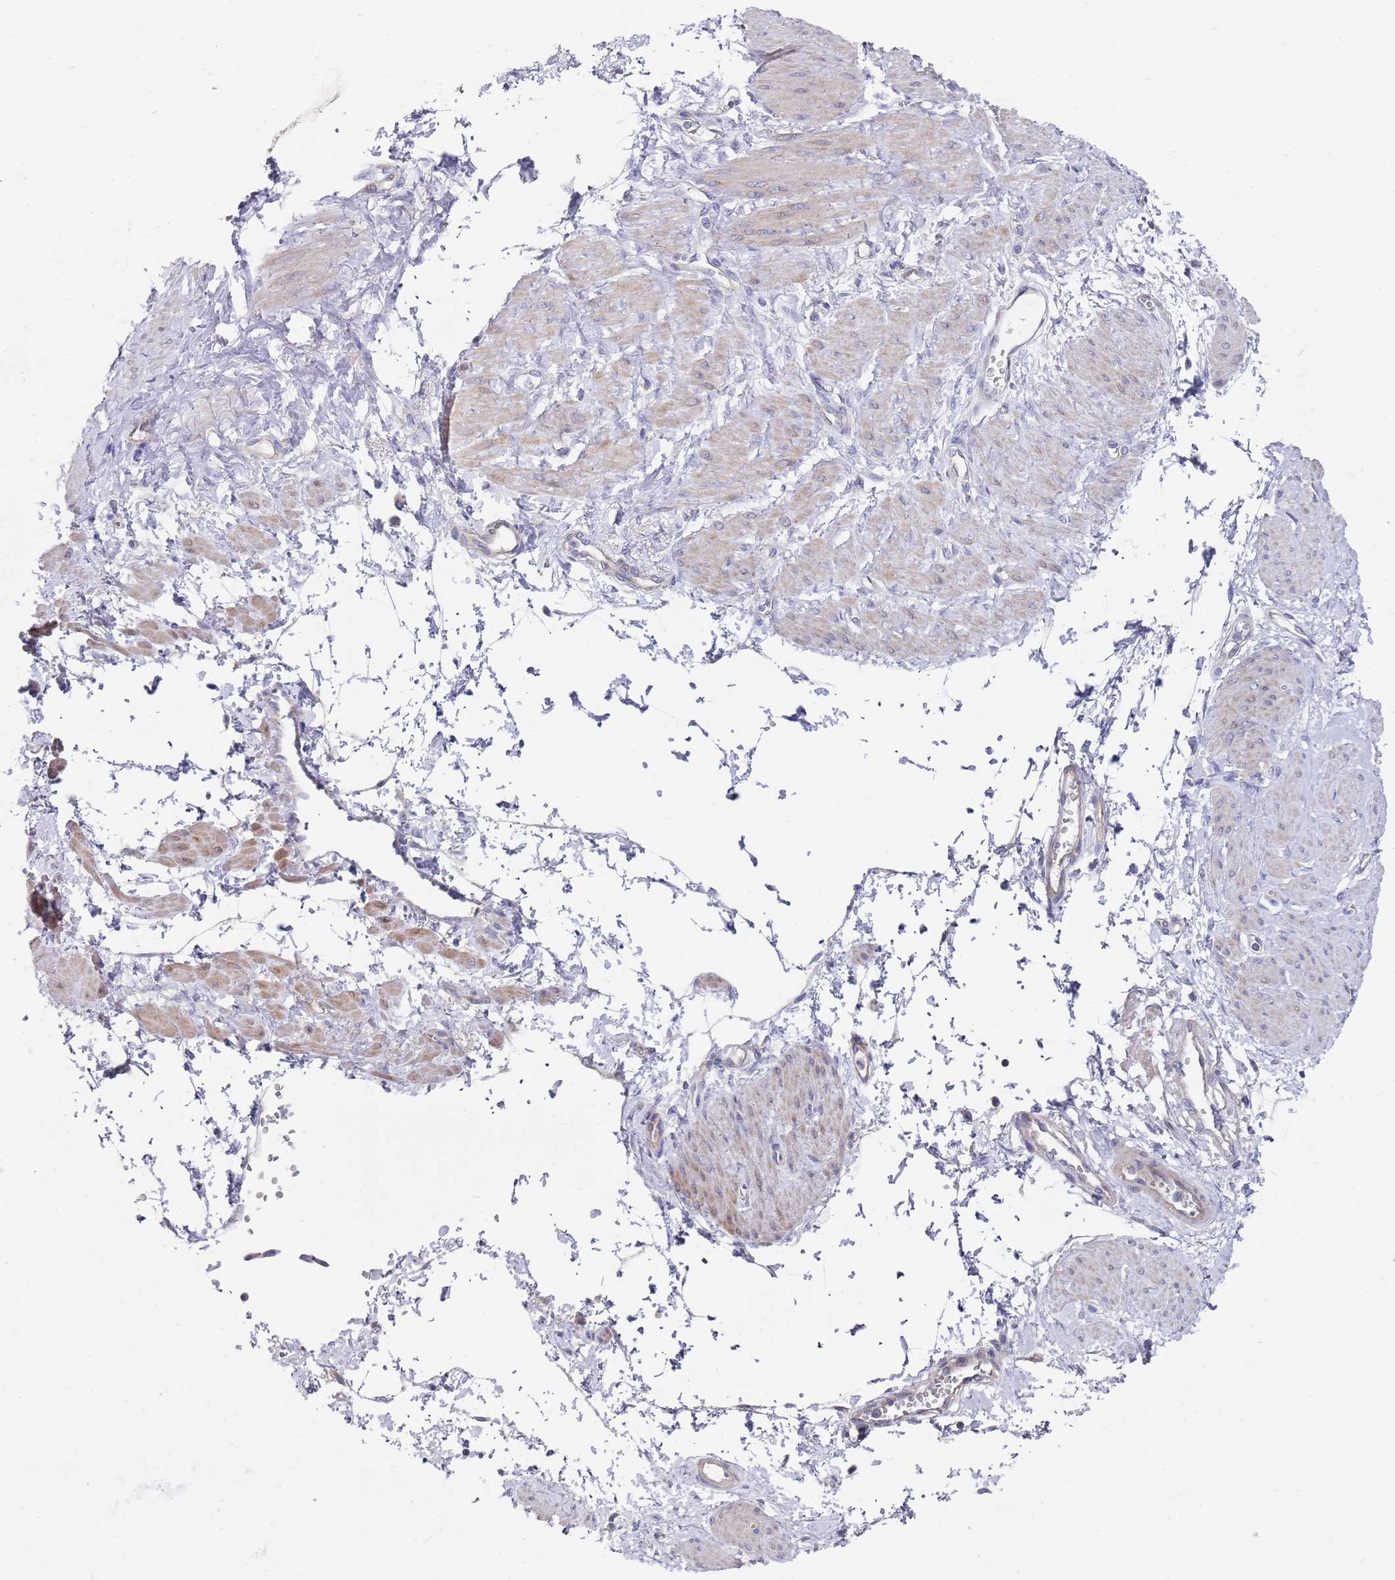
{"staining": {"intensity": "weak", "quantity": "25%-75%", "location": "cytoplasmic/membranous"}, "tissue": "smooth muscle", "cell_type": "Smooth muscle cells", "image_type": "normal", "snomed": [{"axis": "morphology", "description": "Normal tissue, NOS"}, {"axis": "topography", "description": "Smooth muscle"}, {"axis": "topography", "description": "Uterus"}], "caption": "Smooth muscle cells display low levels of weak cytoplasmic/membranous positivity in about 25%-75% of cells in normal human smooth muscle.", "gene": "SCAPER", "patient": {"sex": "female", "age": 39}}